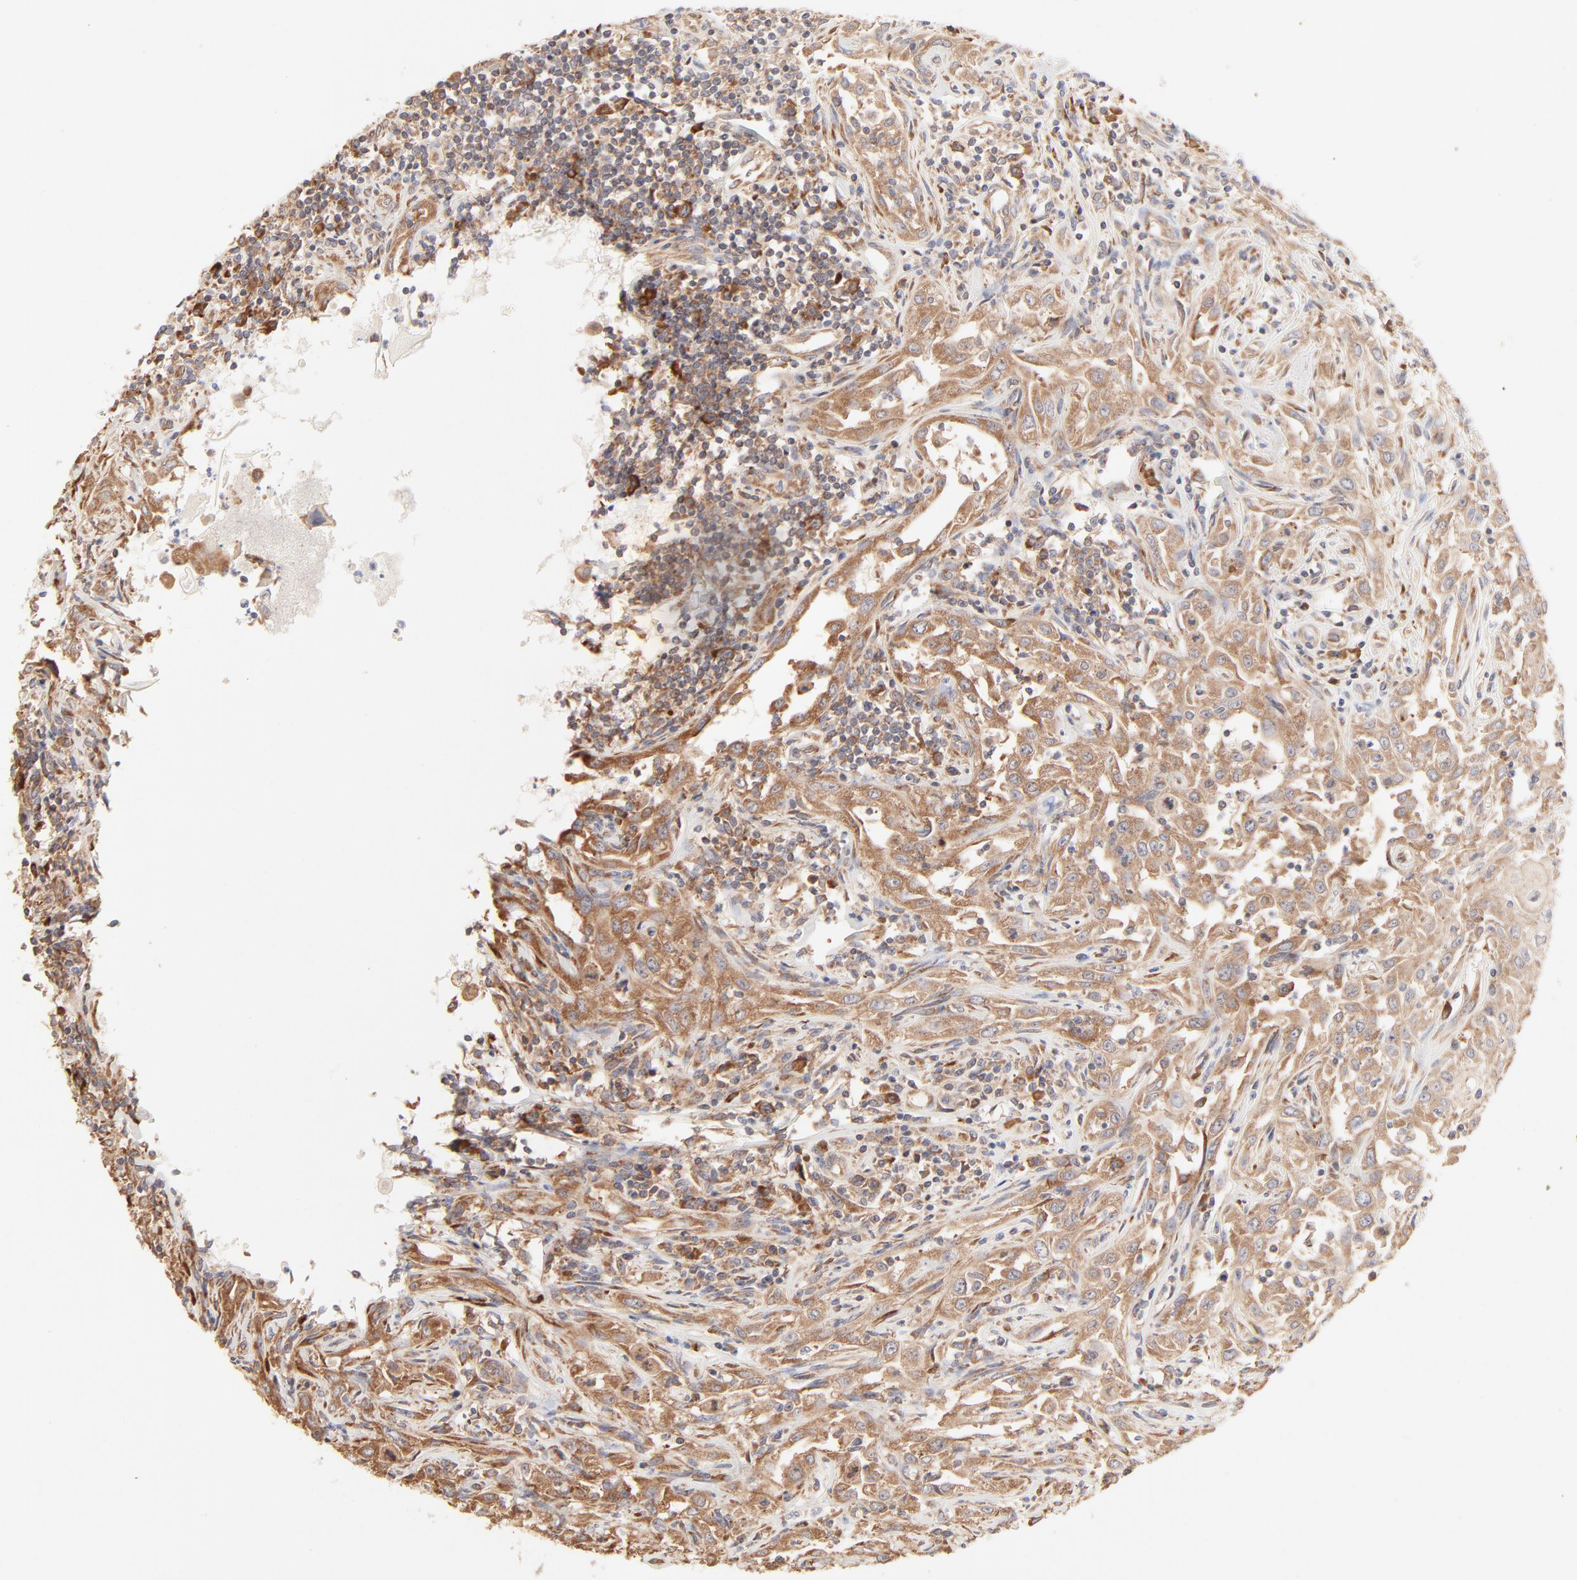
{"staining": {"intensity": "moderate", "quantity": ">75%", "location": "cytoplasmic/membranous"}, "tissue": "head and neck cancer", "cell_type": "Tumor cells", "image_type": "cancer", "snomed": [{"axis": "morphology", "description": "Squamous cell carcinoma, NOS"}, {"axis": "topography", "description": "Oral tissue"}, {"axis": "topography", "description": "Head-Neck"}], "caption": "Moderate cytoplasmic/membranous expression is identified in approximately >75% of tumor cells in head and neck cancer (squamous cell carcinoma). The protein is stained brown, and the nuclei are stained in blue (DAB IHC with brightfield microscopy, high magnification).", "gene": "RPS20", "patient": {"sex": "female", "age": 76}}